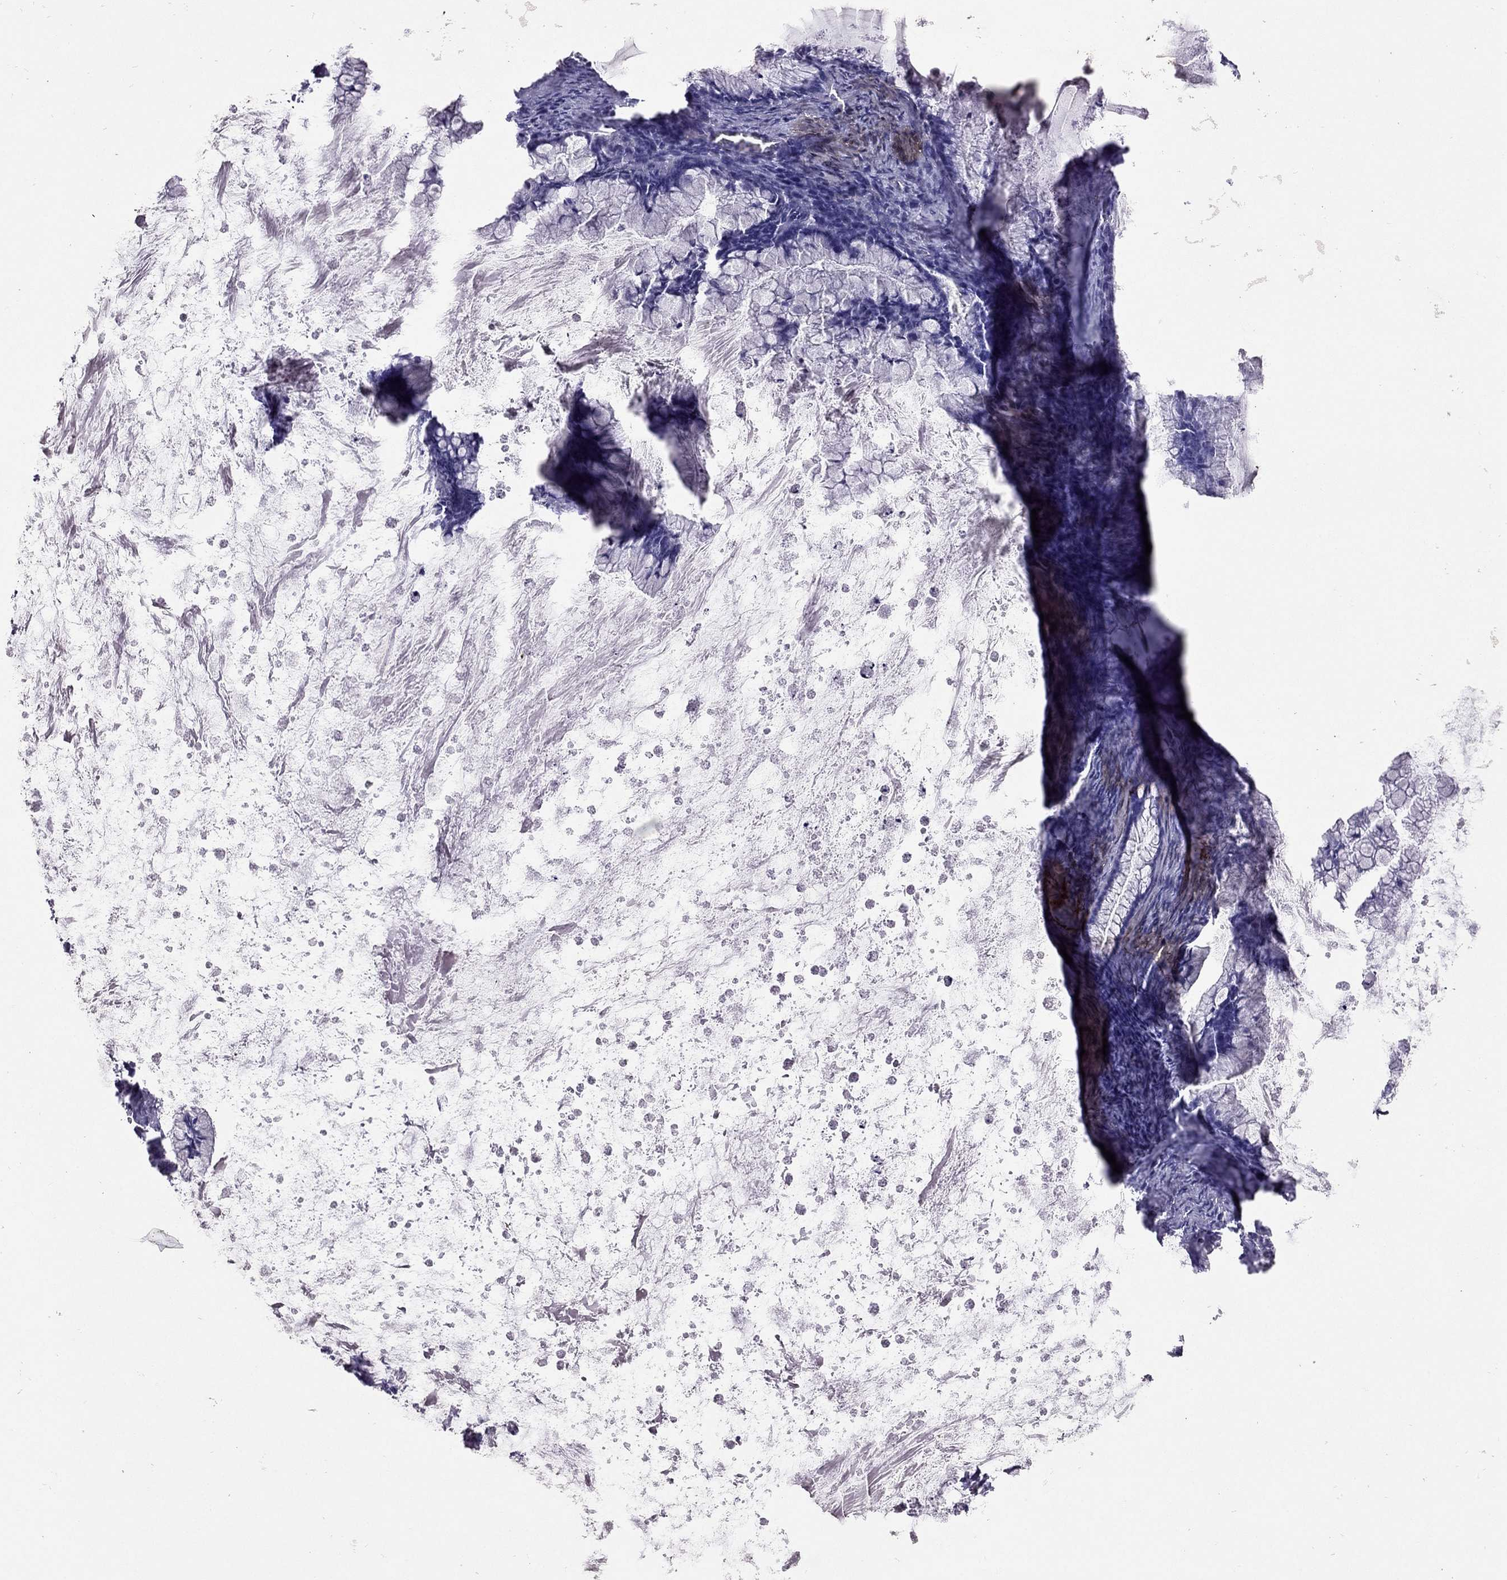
{"staining": {"intensity": "negative", "quantity": "none", "location": "none"}, "tissue": "ovarian cancer", "cell_type": "Tumor cells", "image_type": "cancer", "snomed": [{"axis": "morphology", "description": "Cystadenocarcinoma, mucinous, NOS"}, {"axis": "topography", "description": "Ovary"}], "caption": "This is an immunohistochemistry micrograph of ovarian cancer. There is no positivity in tumor cells.", "gene": "RHO", "patient": {"sex": "female", "age": 67}}